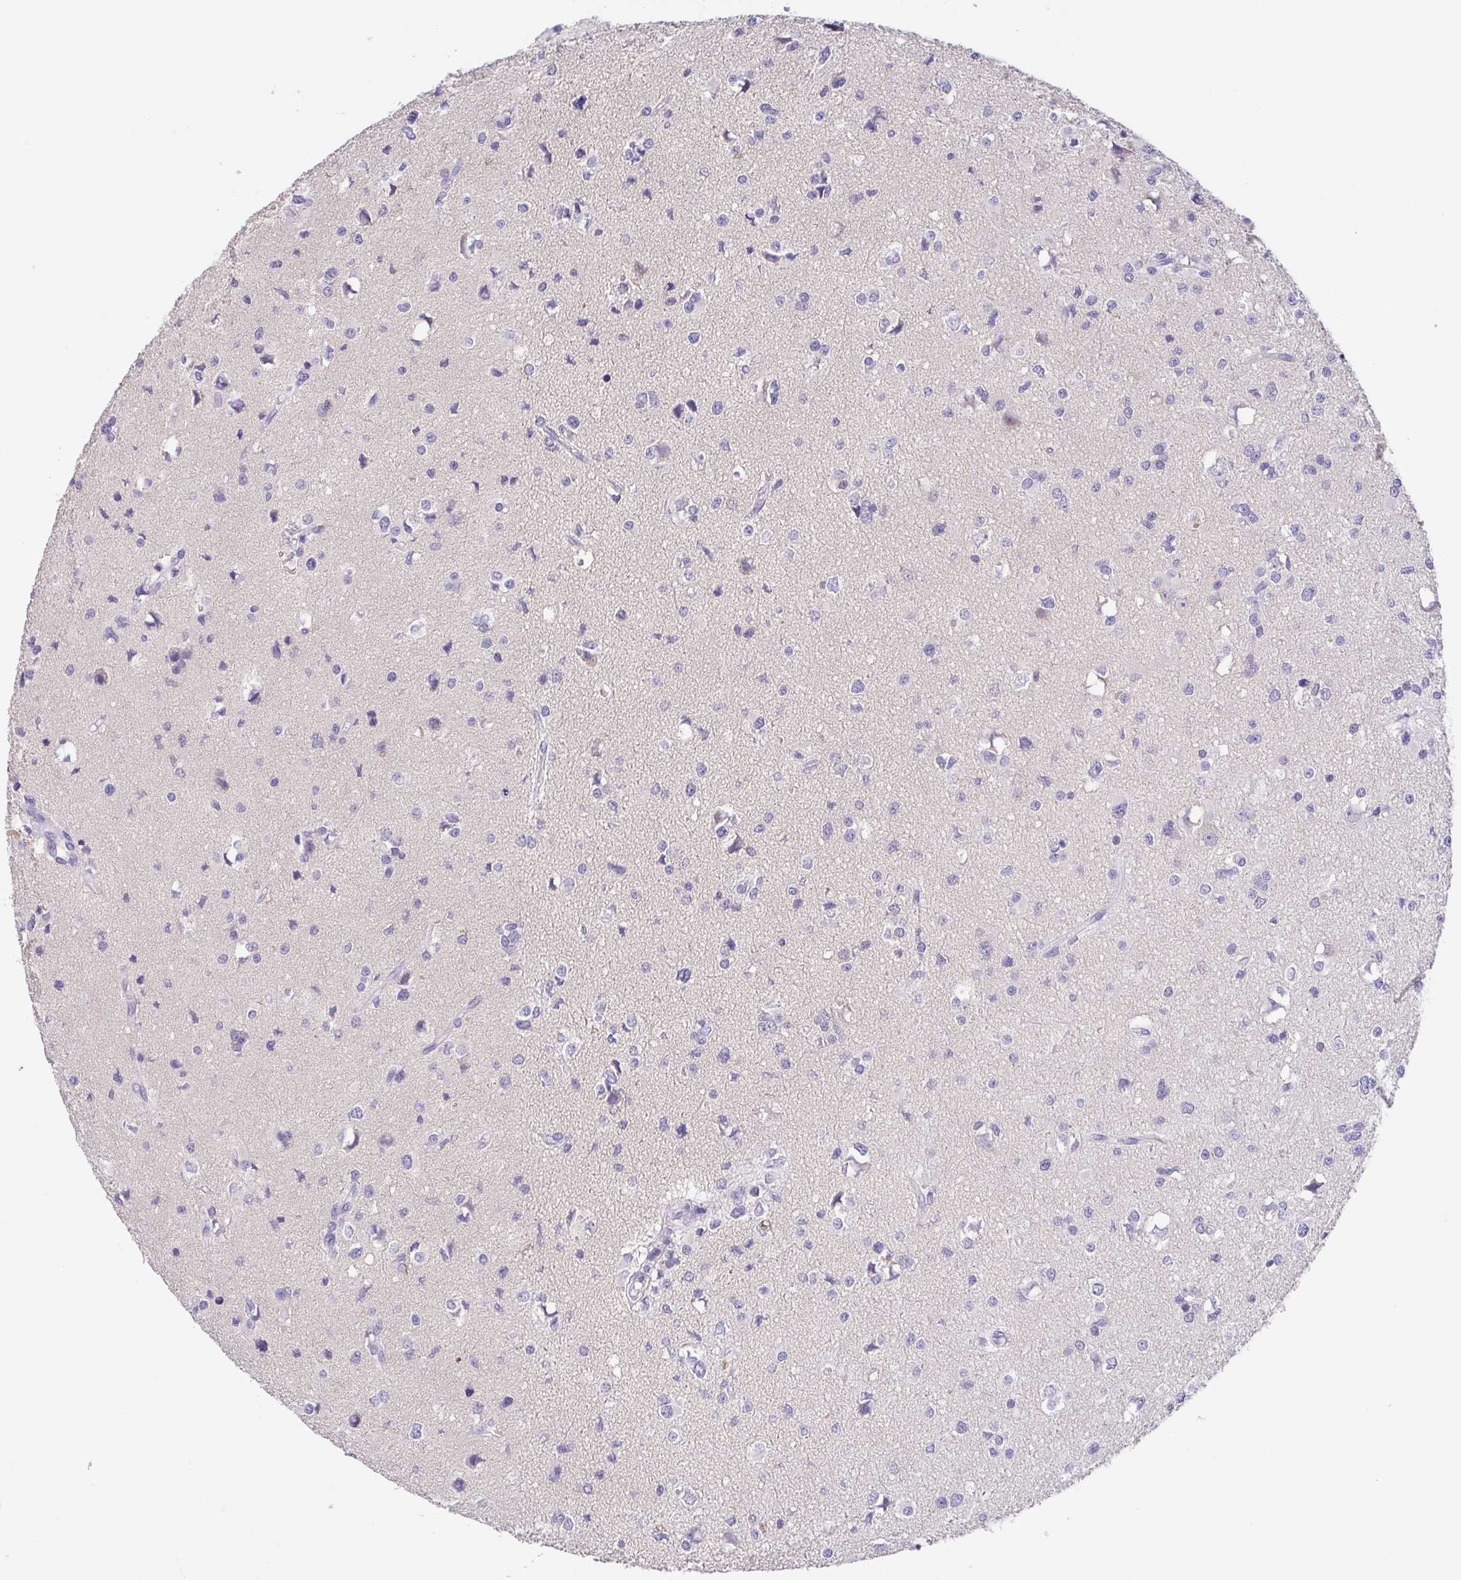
{"staining": {"intensity": "negative", "quantity": "none", "location": "none"}, "tissue": "glioma", "cell_type": "Tumor cells", "image_type": "cancer", "snomed": [{"axis": "morphology", "description": "Glioma, malignant, High grade"}, {"axis": "topography", "description": "Brain"}], "caption": "Immunohistochemical staining of human glioma exhibits no significant expression in tumor cells. (DAB (3,3'-diaminobenzidine) IHC with hematoxylin counter stain).", "gene": "FABP3", "patient": {"sex": "male", "age": 54}}